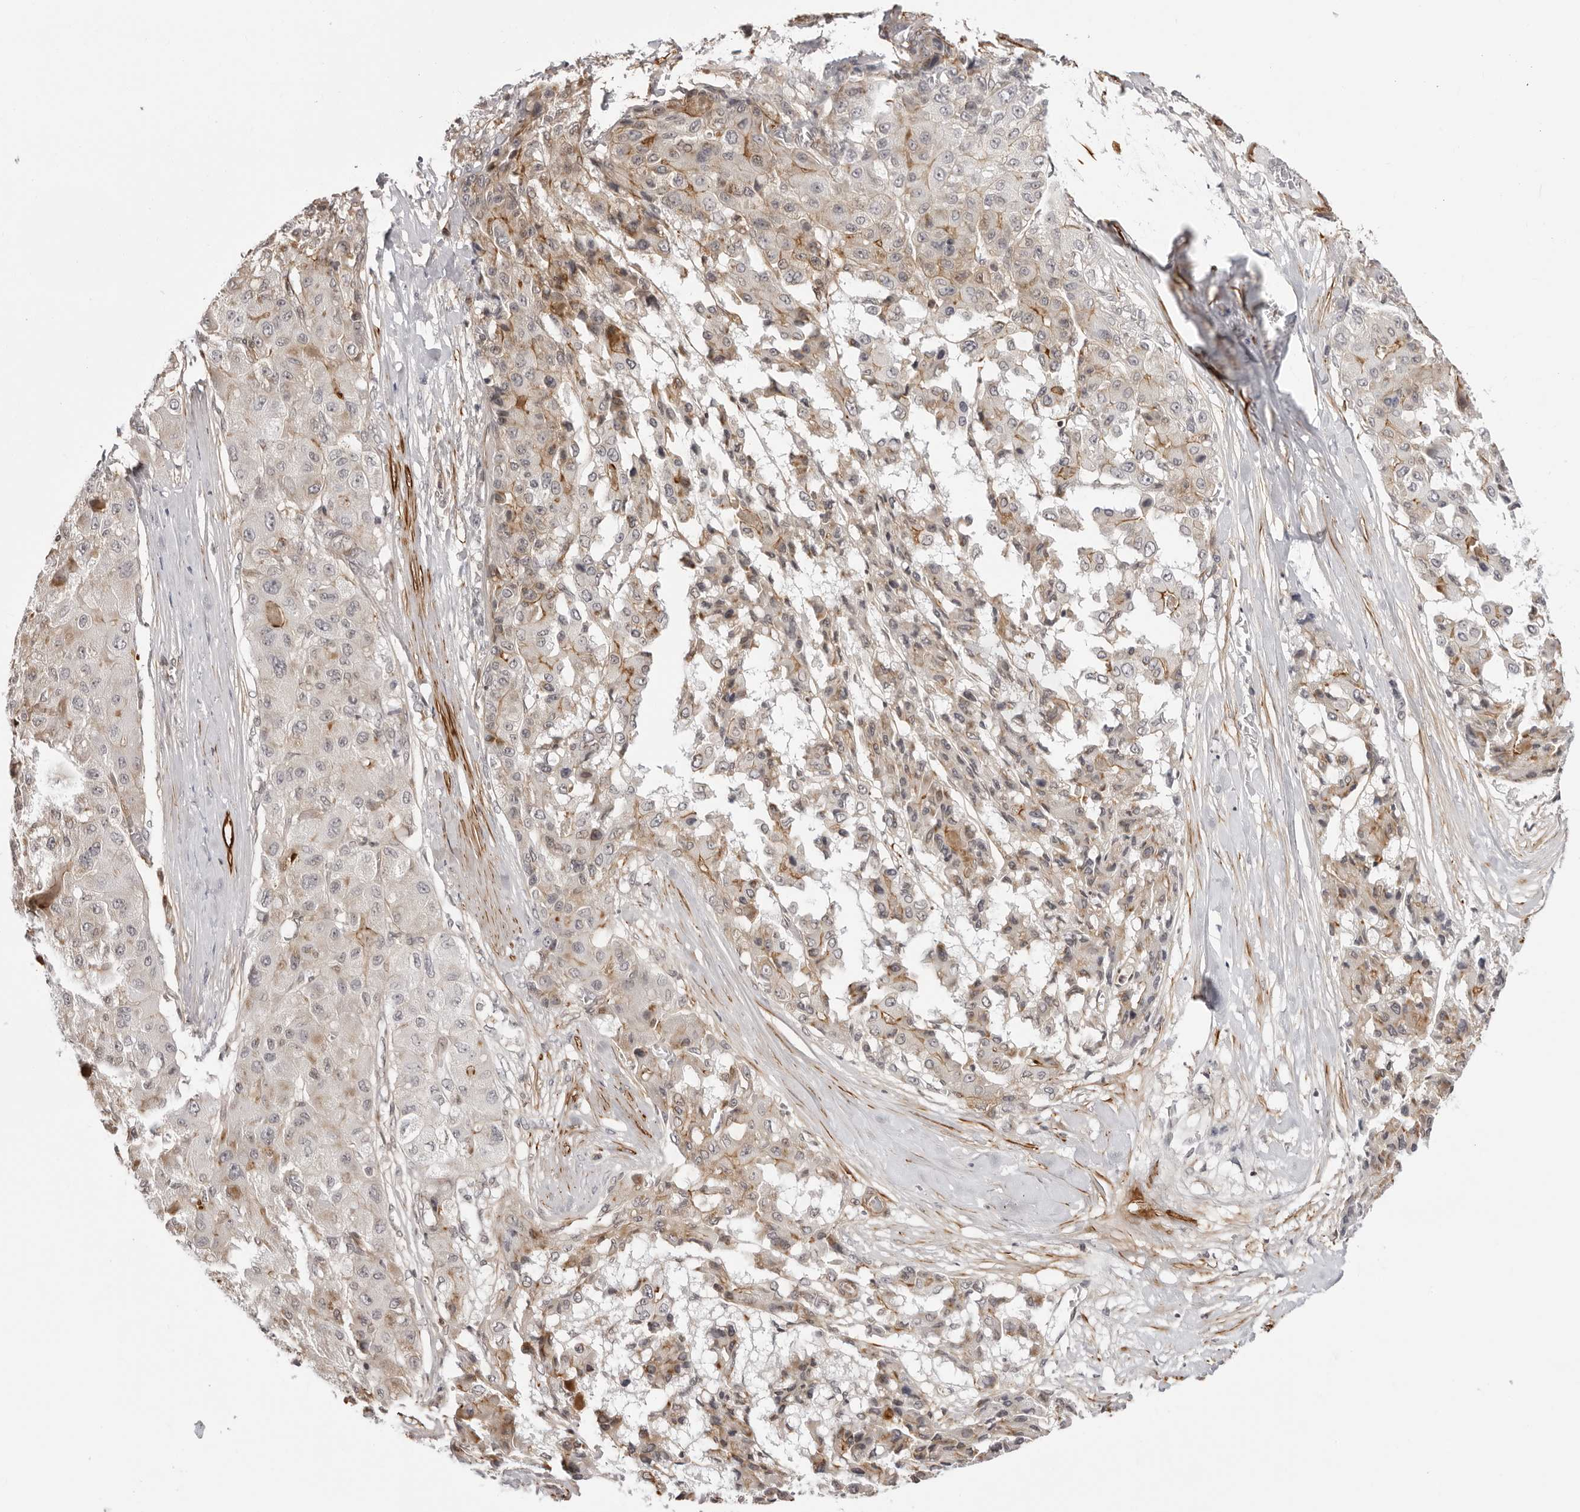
{"staining": {"intensity": "moderate", "quantity": "<25%", "location": "cytoplasmic/membranous"}, "tissue": "liver cancer", "cell_type": "Tumor cells", "image_type": "cancer", "snomed": [{"axis": "morphology", "description": "Carcinoma, Hepatocellular, NOS"}, {"axis": "topography", "description": "Liver"}], "caption": "Immunohistochemistry (IHC) staining of liver hepatocellular carcinoma, which shows low levels of moderate cytoplasmic/membranous positivity in approximately <25% of tumor cells indicating moderate cytoplasmic/membranous protein staining. The staining was performed using DAB (3,3'-diaminobenzidine) (brown) for protein detection and nuclei were counterstained in hematoxylin (blue).", "gene": "UNK", "patient": {"sex": "male", "age": 80}}